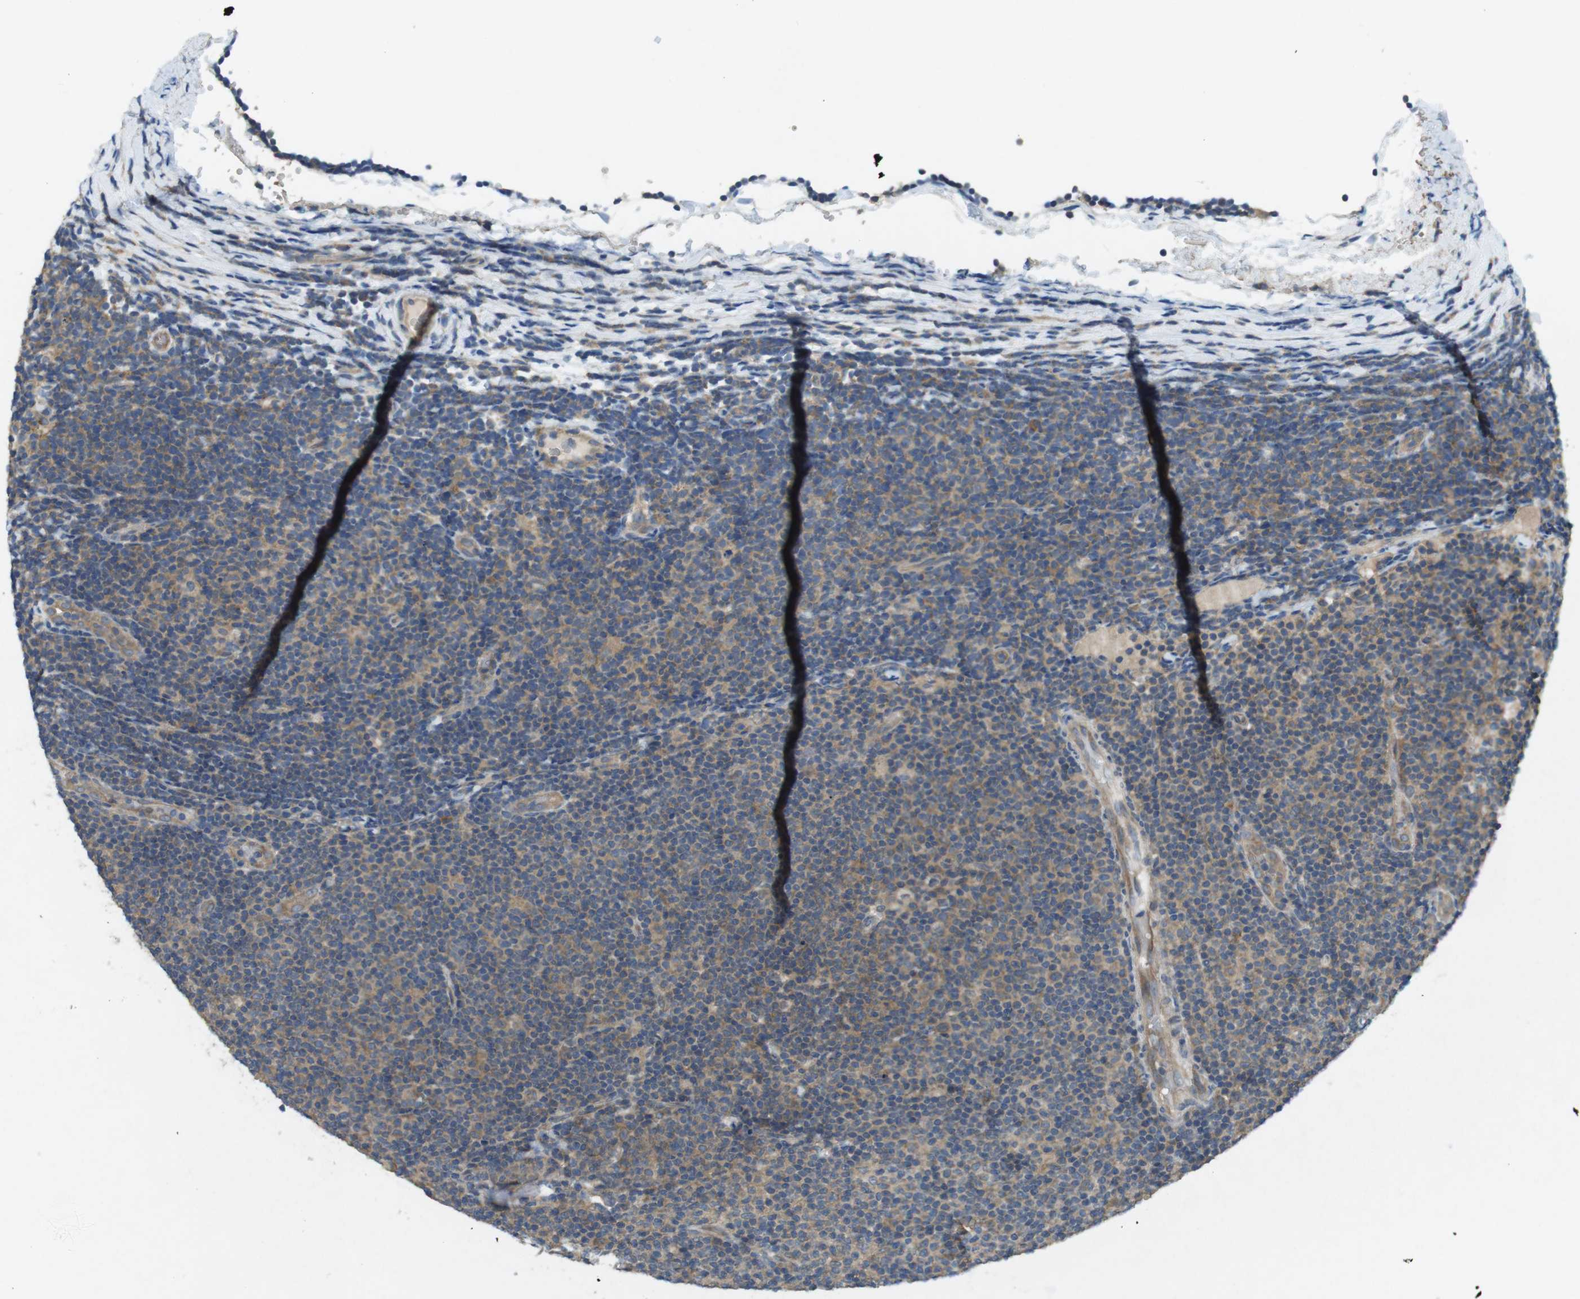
{"staining": {"intensity": "moderate", "quantity": "25%-75%", "location": "cytoplasmic/membranous"}, "tissue": "lymphoma", "cell_type": "Tumor cells", "image_type": "cancer", "snomed": [{"axis": "morphology", "description": "Malignant lymphoma, non-Hodgkin's type, Low grade"}, {"axis": "topography", "description": "Lymph node"}], "caption": "High-magnification brightfield microscopy of lymphoma stained with DAB (brown) and counterstained with hematoxylin (blue). tumor cells exhibit moderate cytoplasmic/membranous positivity is present in about25%-75% of cells.", "gene": "SUGT1", "patient": {"sex": "male", "age": 83}}